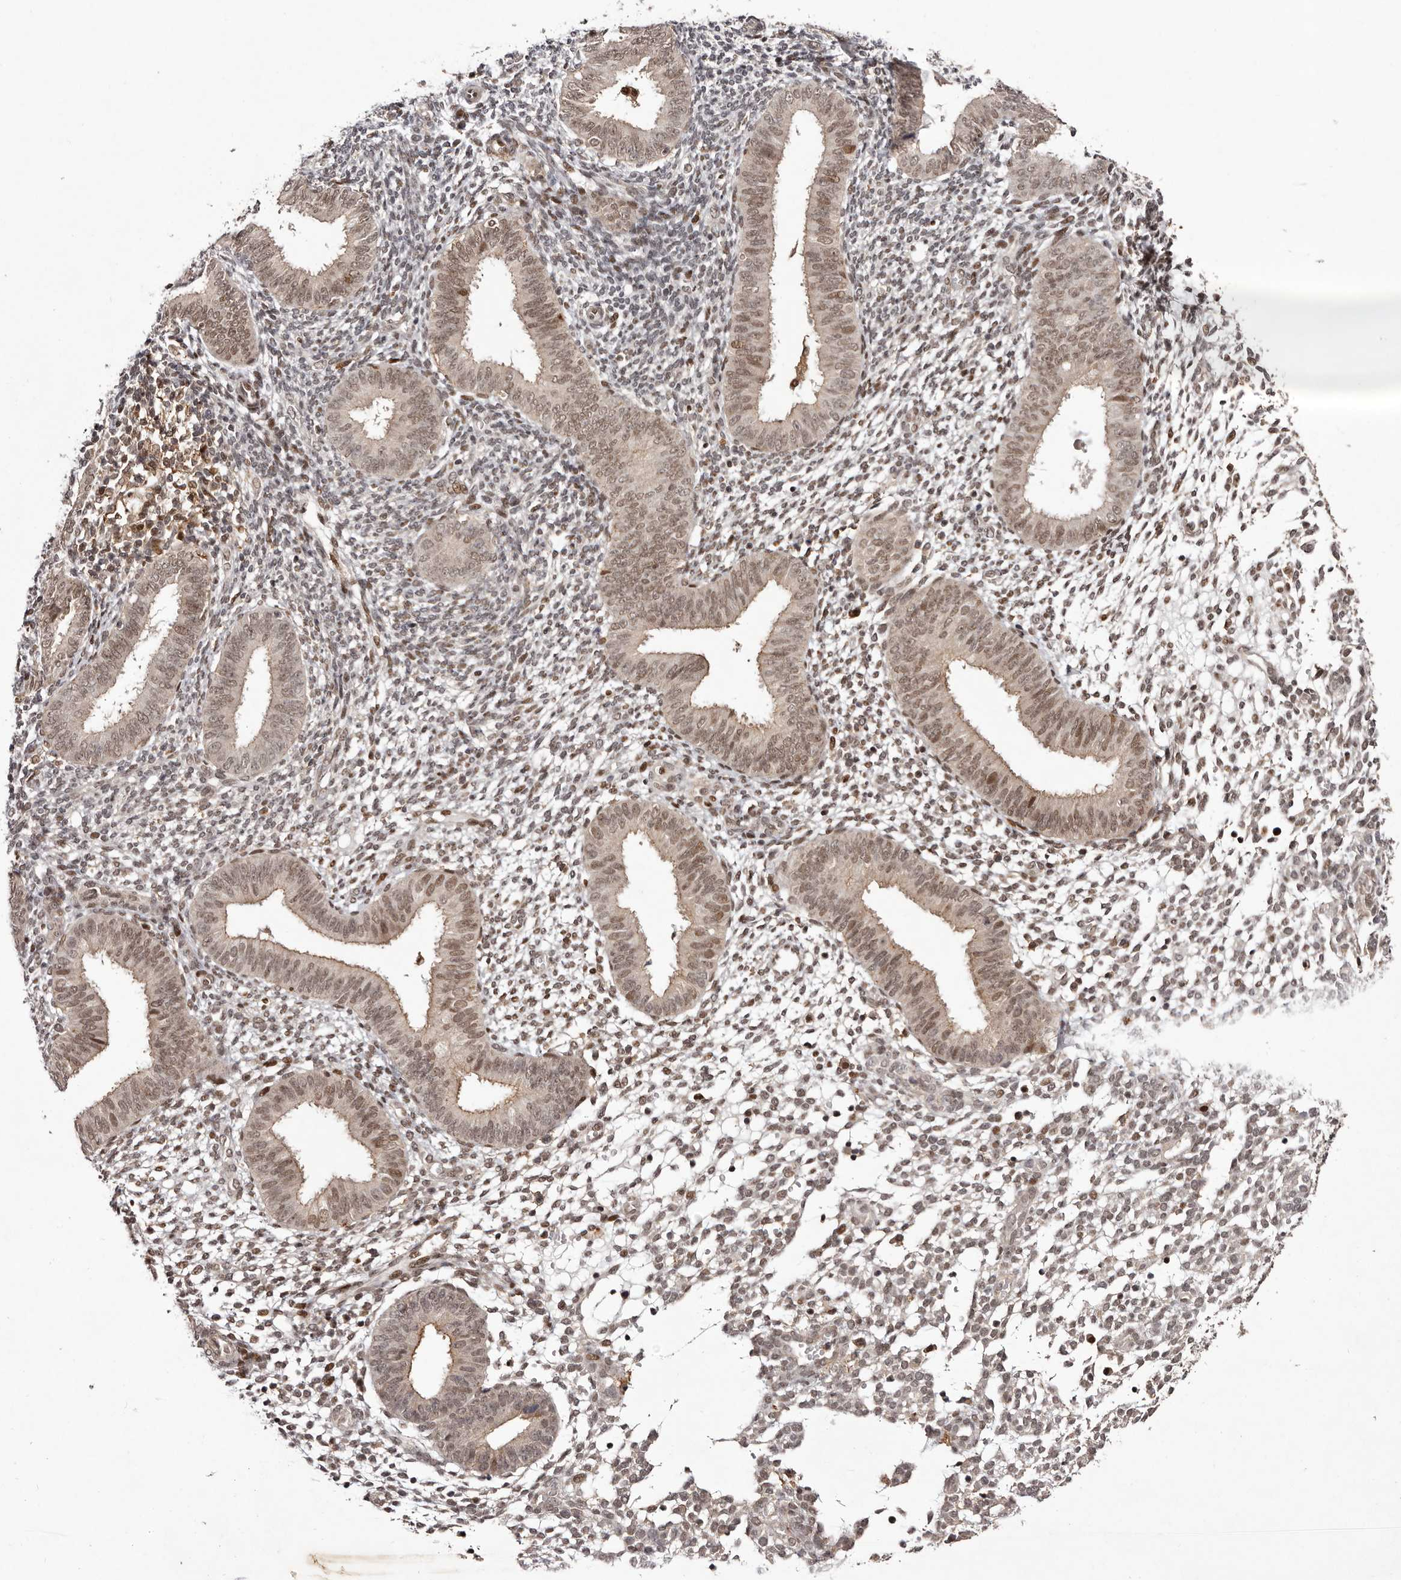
{"staining": {"intensity": "moderate", "quantity": "25%-75%", "location": "cytoplasmic/membranous,nuclear"}, "tissue": "endometrium", "cell_type": "Cells in endometrial stroma", "image_type": "normal", "snomed": [{"axis": "morphology", "description": "Normal tissue, NOS"}, {"axis": "topography", "description": "Uterus"}, {"axis": "topography", "description": "Endometrium"}], "caption": "A brown stain shows moderate cytoplasmic/membranous,nuclear positivity of a protein in cells in endometrial stroma of unremarkable human endometrium. (brown staining indicates protein expression, while blue staining denotes nuclei).", "gene": "FBXO5", "patient": {"sex": "female", "age": 48}}